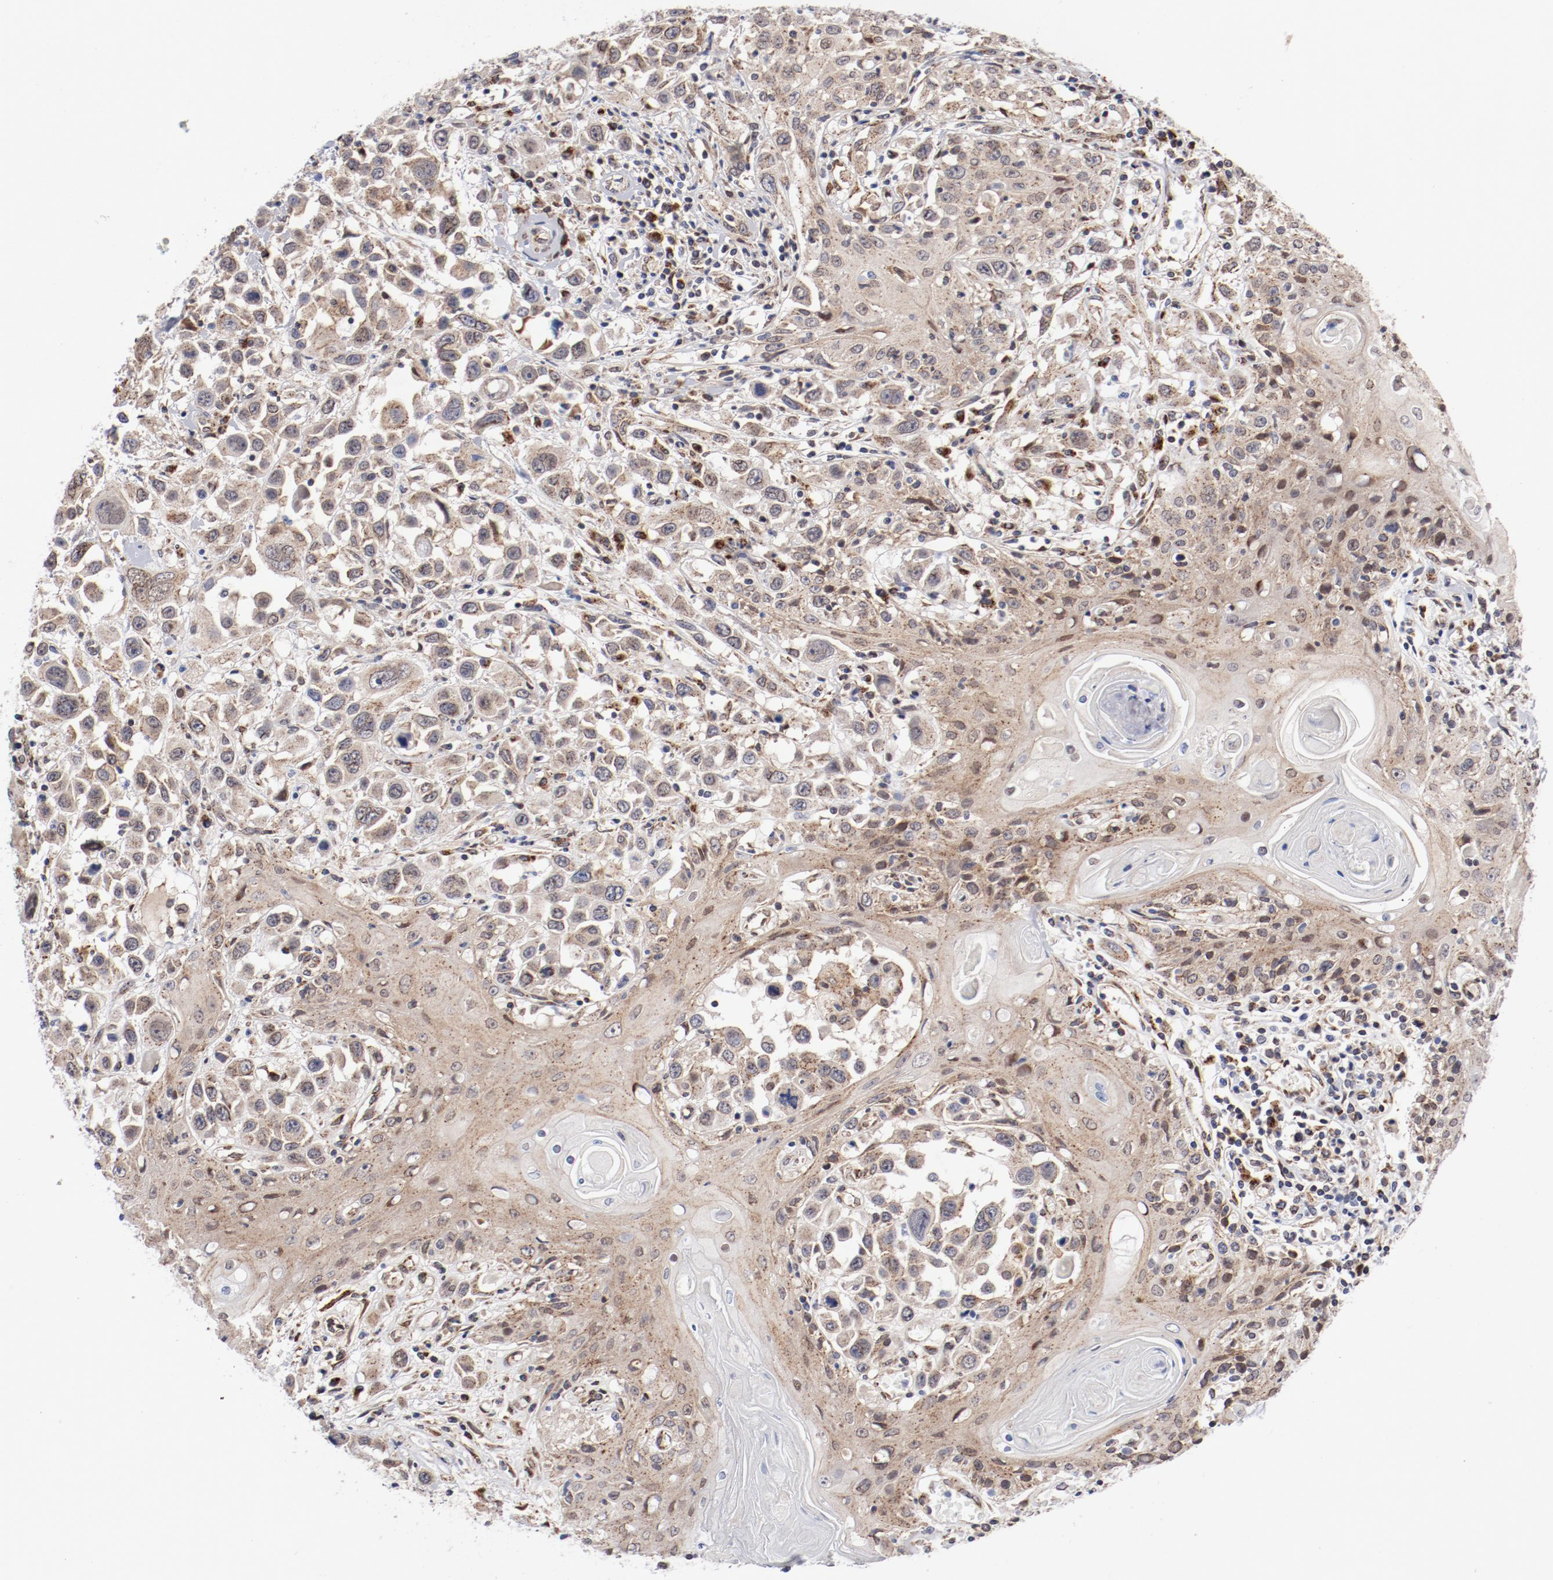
{"staining": {"intensity": "weak", "quantity": "<25%", "location": "cytoplasmic/membranous"}, "tissue": "head and neck cancer", "cell_type": "Tumor cells", "image_type": "cancer", "snomed": [{"axis": "morphology", "description": "Squamous cell carcinoma, NOS"}, {"axis": "topography", "description": "Oral tissue"}, {"axis": "topography", "description": "Head-Neck"}], "caption": "Tumor cells show no significant protein staining in head and neck cancer.", "gene": "RPL12", "patient": {"sex": "female", "age": 76}}